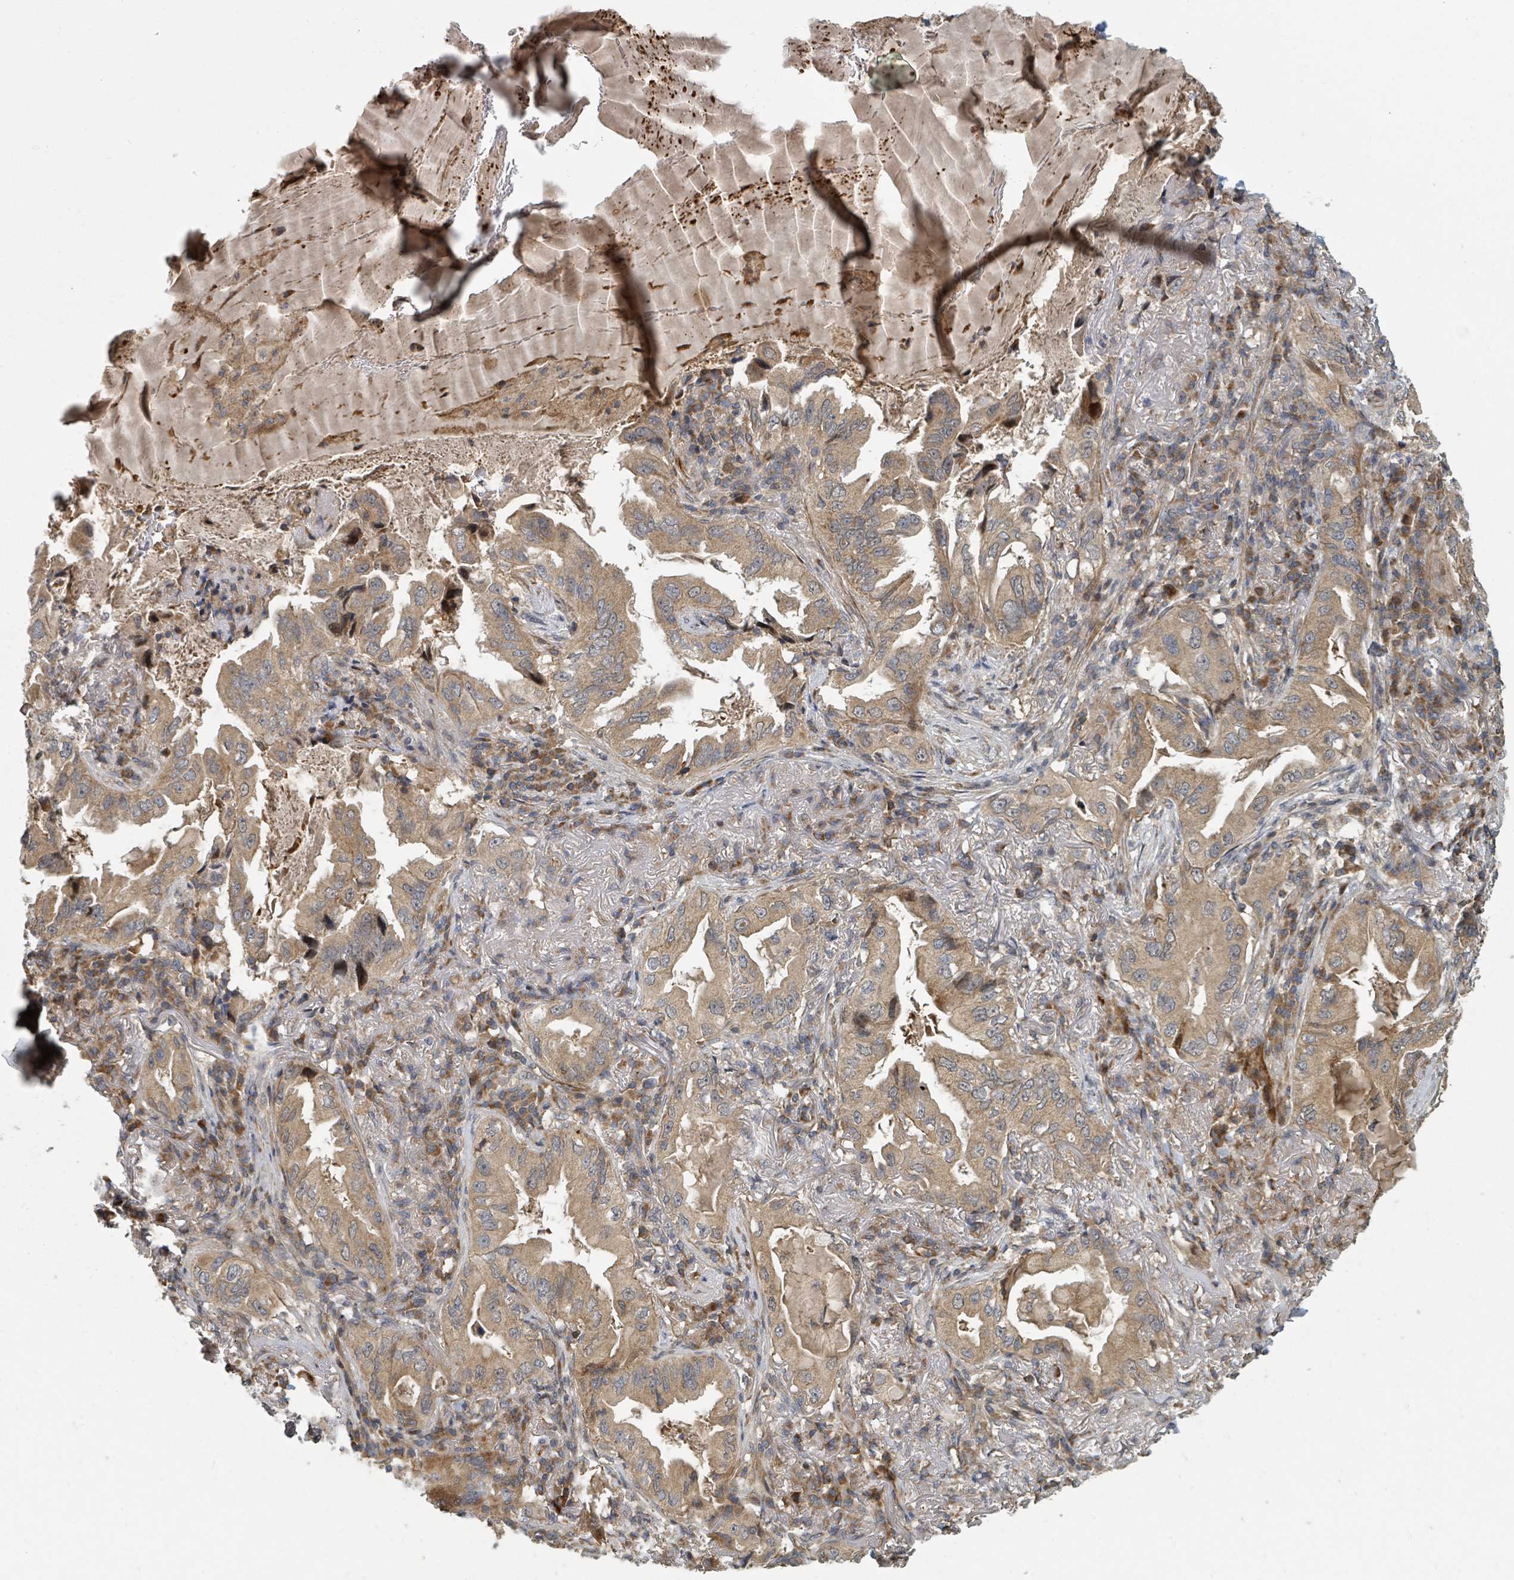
{"staining": {"intensity": "moderate", "quantity": ">75%", "location": "cytoplasmic/membranous"}, "tissue": "lung cancer", "cell_type": "Tumor cells", "image_type": "cancer", "snomed": [{"axis": "morphology", "description": "Adenocarcinoma, NOS"}, {"axis": "topography", "description": "Lung"}], "caption": "Moderate cytoplasmic/membranous staining for a protein is seen in about >75% of tumor cells of lung adenocarcinoma using immunohistochemistry.", "gene": "DPM1", "patient": {"sex": "female", "age": 69}}